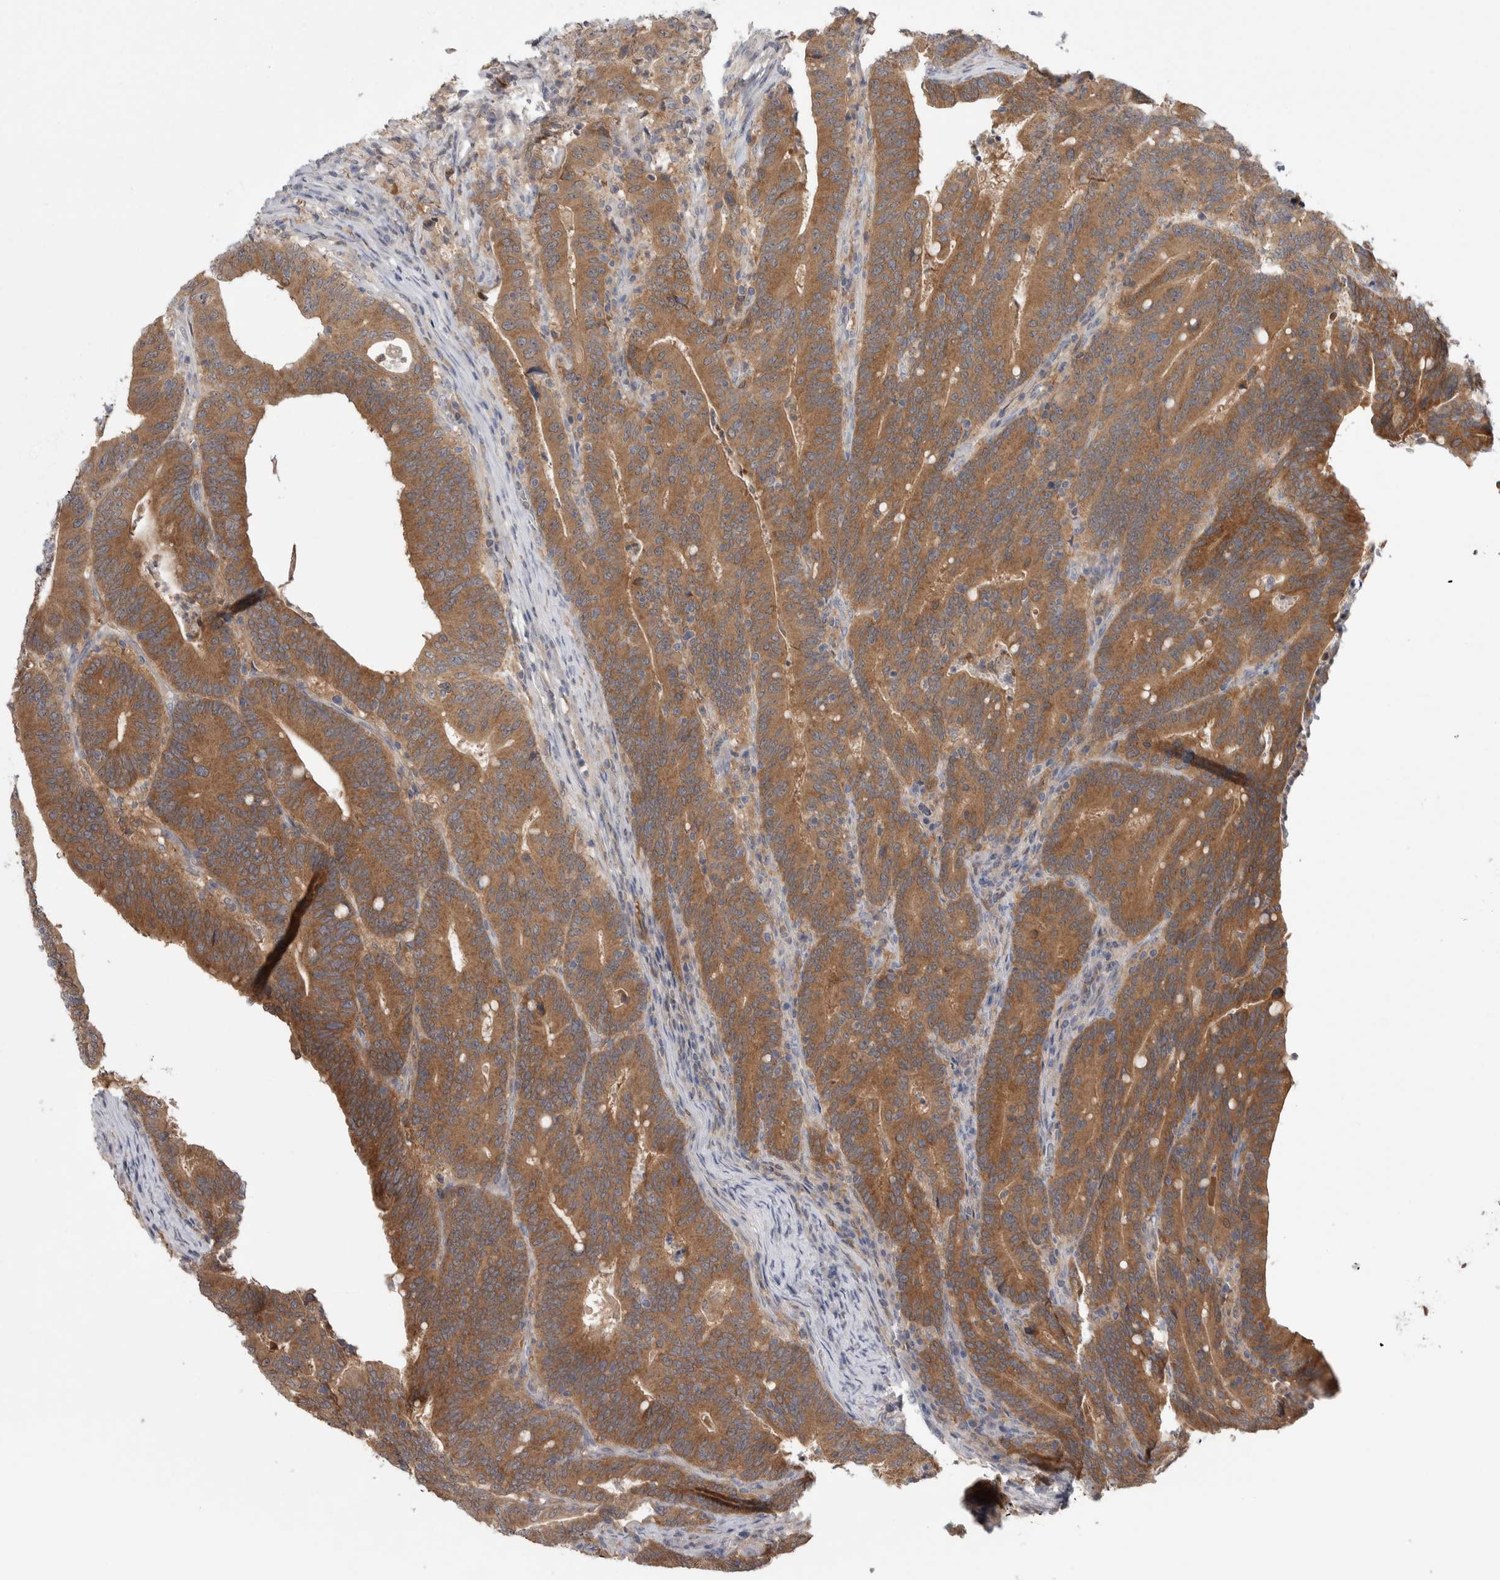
{"staining": {"intensity": "moderate", "quantity": ">75%", "location": "cytoplasmic/membranous"}, "tissue": "colorectal cancer", "cell_type": "Tumor cells", "image_type": "cancer", "snomed": [{"axis": "morphology", "description": "Adenocarcinoma, NOS"}, {"axis": "topography", "description": "Colon"}], "caption": "Immunohistochemical staining of colorectal adenocarcinoma displays moderate cytoplasmic/membranous protein expression in about >75% of tumor cells. The staining was performed using DAB, with brown indicating positive protein expression. Nuclei are stained blue with hematoxylin.", "gene": "HTATIP2", "patient": {"sex": "female", "age": 66}}